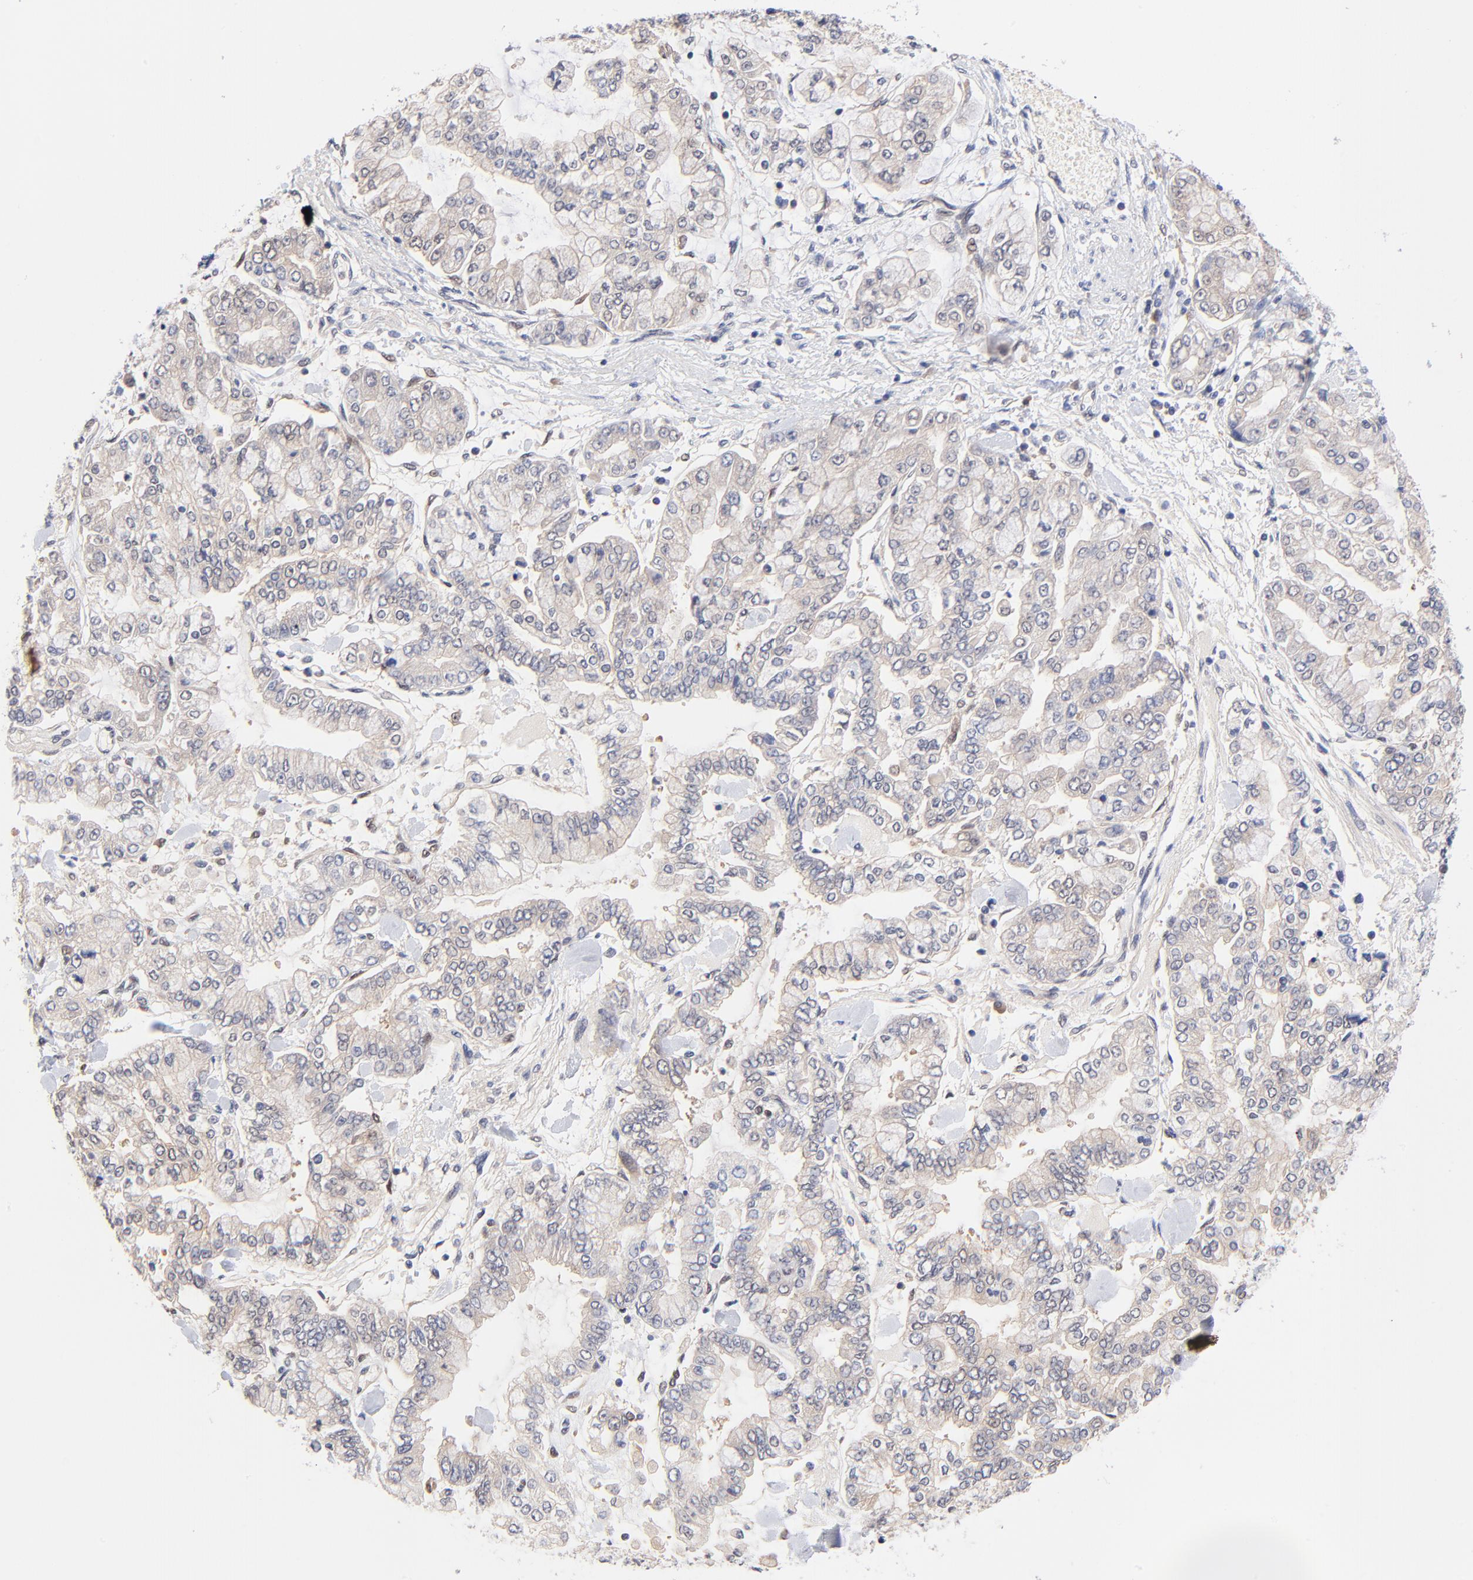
{"staining": {"intensity": "negative", "quantity": "none", "location": "none"}, "tissue": "stomach cancer", "cell_type": "Tumor cells", "image_type": "cancer", "snomed": [{"axis": "morphology", "description": "Normal tissue, NOS"}, {"axis": "morphology", "description": "Adenocarcinoma, NOS"}, {"axis": "topography", "description": "Stomach, upper"}, {"axis": "topography", "description": "Stomach"}], "caption": "Immunohistochemistry photomicrograph of neoplastic tissue: stomach adenocarcinoma stained with DAB reveals no significant protein positivity in tumor cells. The staining was performed using DAB (3,3'-diaminobenzidine) to visualize the protein expression in brown, while the nuclei were stained in blue with hematoxylin (Magnification: 20x).", "gene": "TXNL1", "patient": {"sex": "male", "age": 76}}